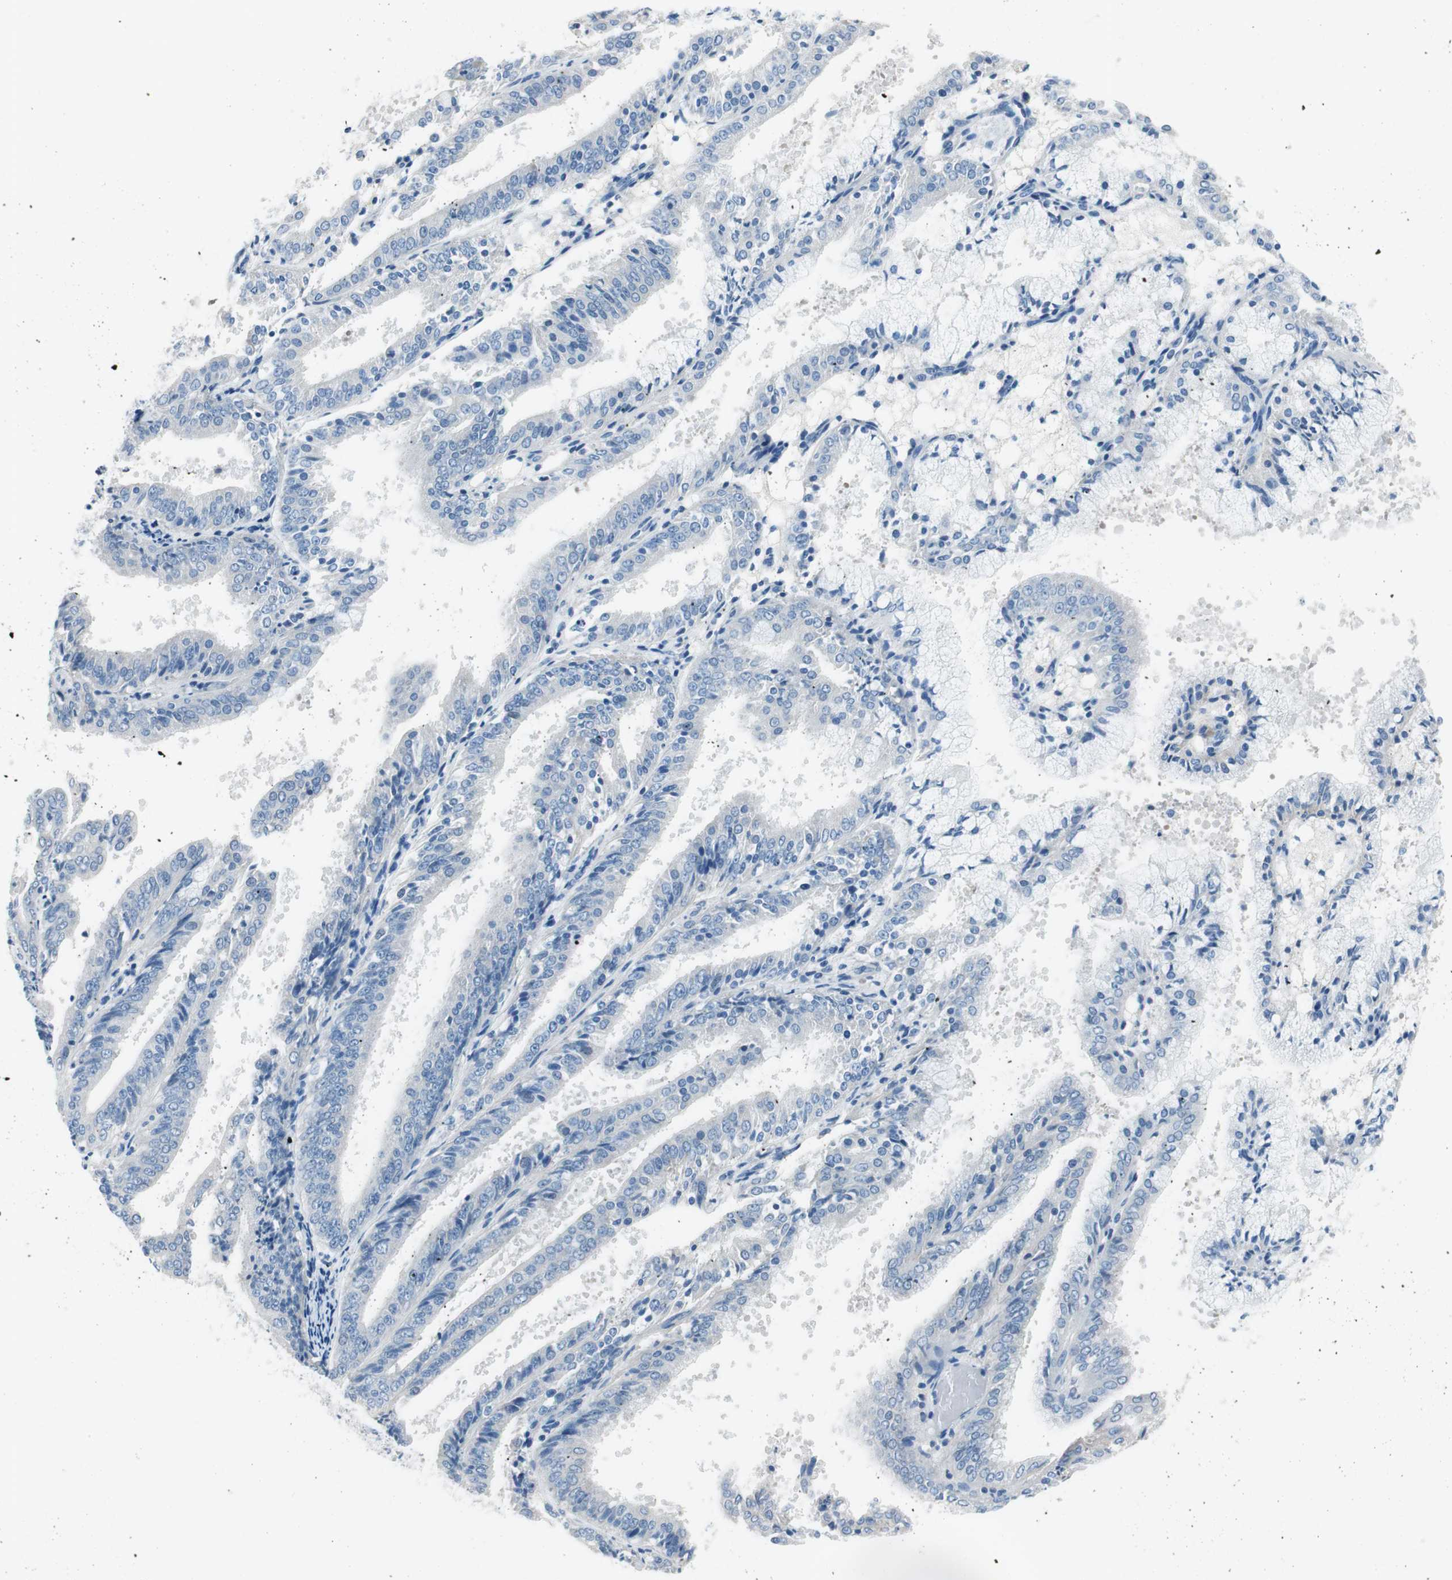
{"staining": {"intensity": "negative", "quantity": "none", "location": "none"}, "tissue": "endometrial cancer", "cell_type": "Tumor cells", "image_type": "cancer", "snomed": [{"axis": "morphology", "description": "Adenocarcinoma, NOS"}, {"axis": "topography", "description": "Endometrium"}], "caption": "Immunohistochemistry histopathology image of endometrial cancer (adenocarcinoma) stained for a protein (brown), which reveals no staining in tumor cells. (DAB immunohistochemistry, high magnification).", "gene": "EVA1A", "patient": {"sex": "female", "age": 63}}